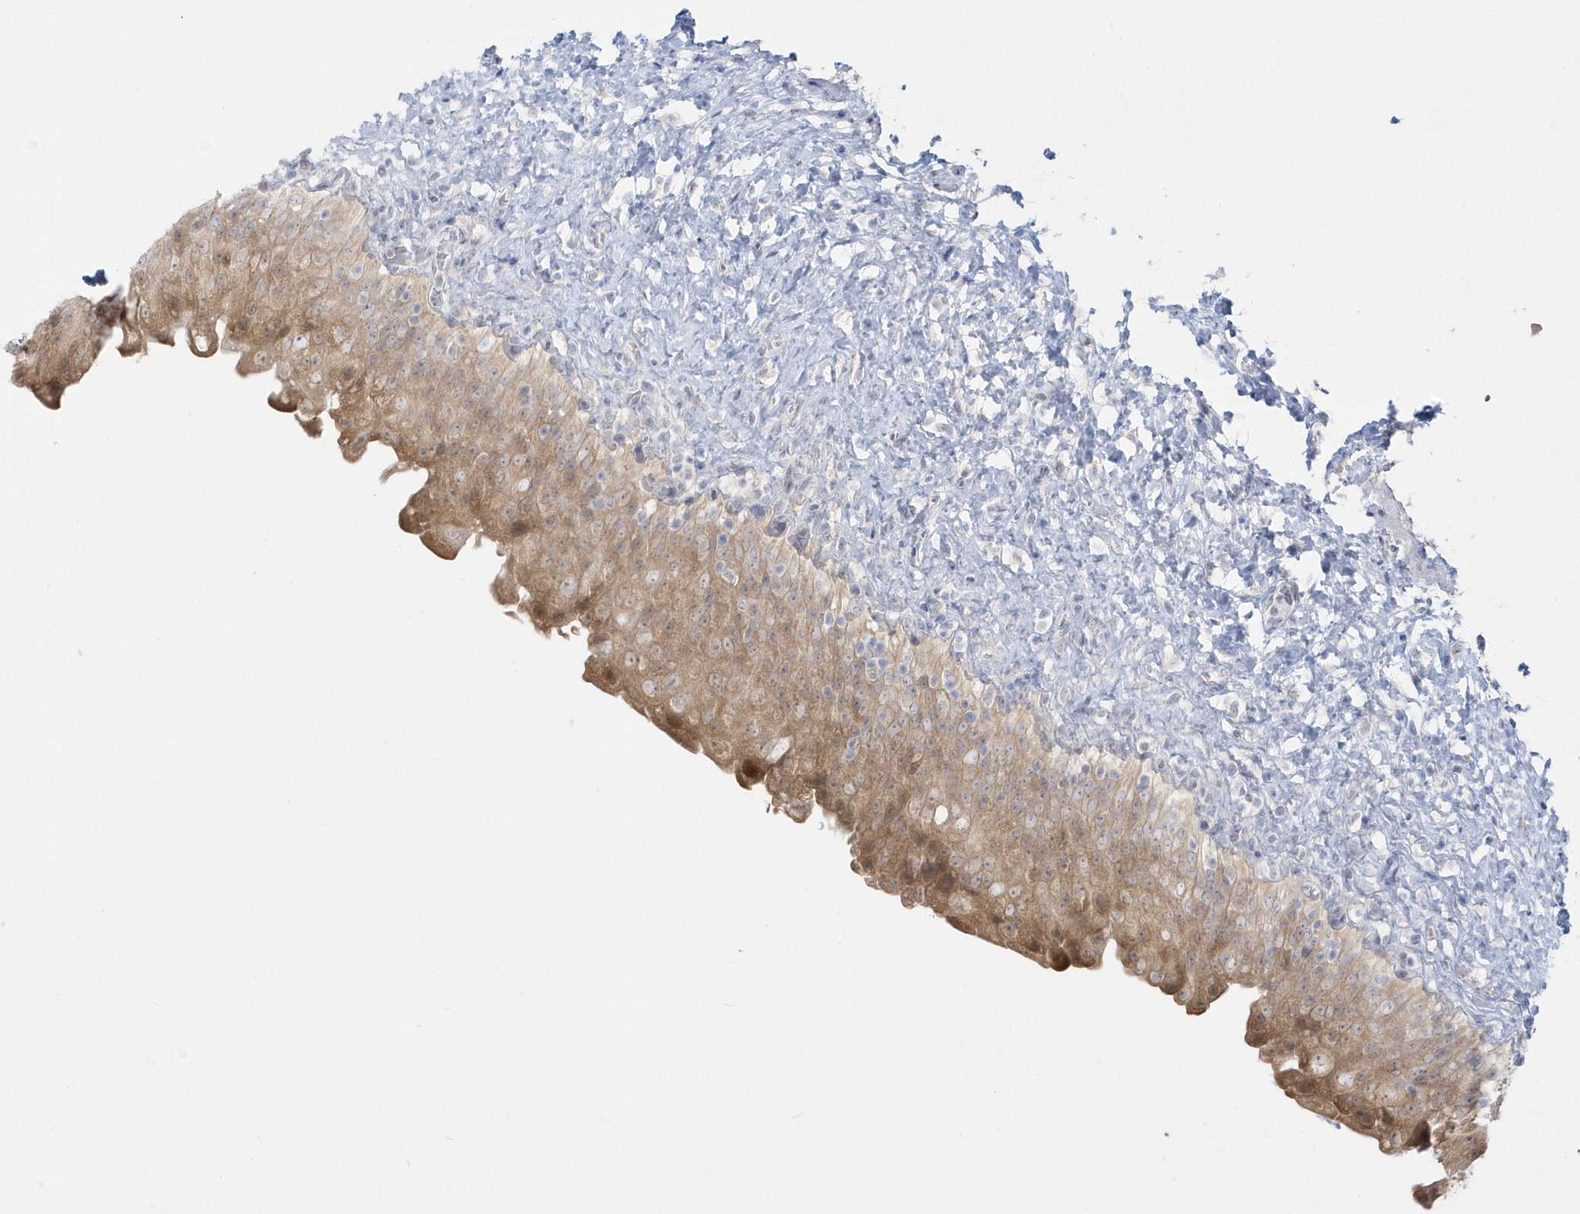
{"staining": {"intensity": "moderate", "quantity": ">75%", "location": "cytoplasmic/membranous"}, "tissue": "urinary bladder", "cell_type": "Urothelial cells", "image_type": "normal", "snomed": [{"axis": "morphology", "description": "Normal tissue, NOS"}, {"axis": "topography", "description": "Urinary bladder"}], "caption": "The photomicrograph displays staining of benign urinary bladder, revealing moderate cytoplasmic/membranous protein expression (brown color) within urothelial cells.", "gene": "PCBD1", "patient": {"sex": "female", "age": 27}}